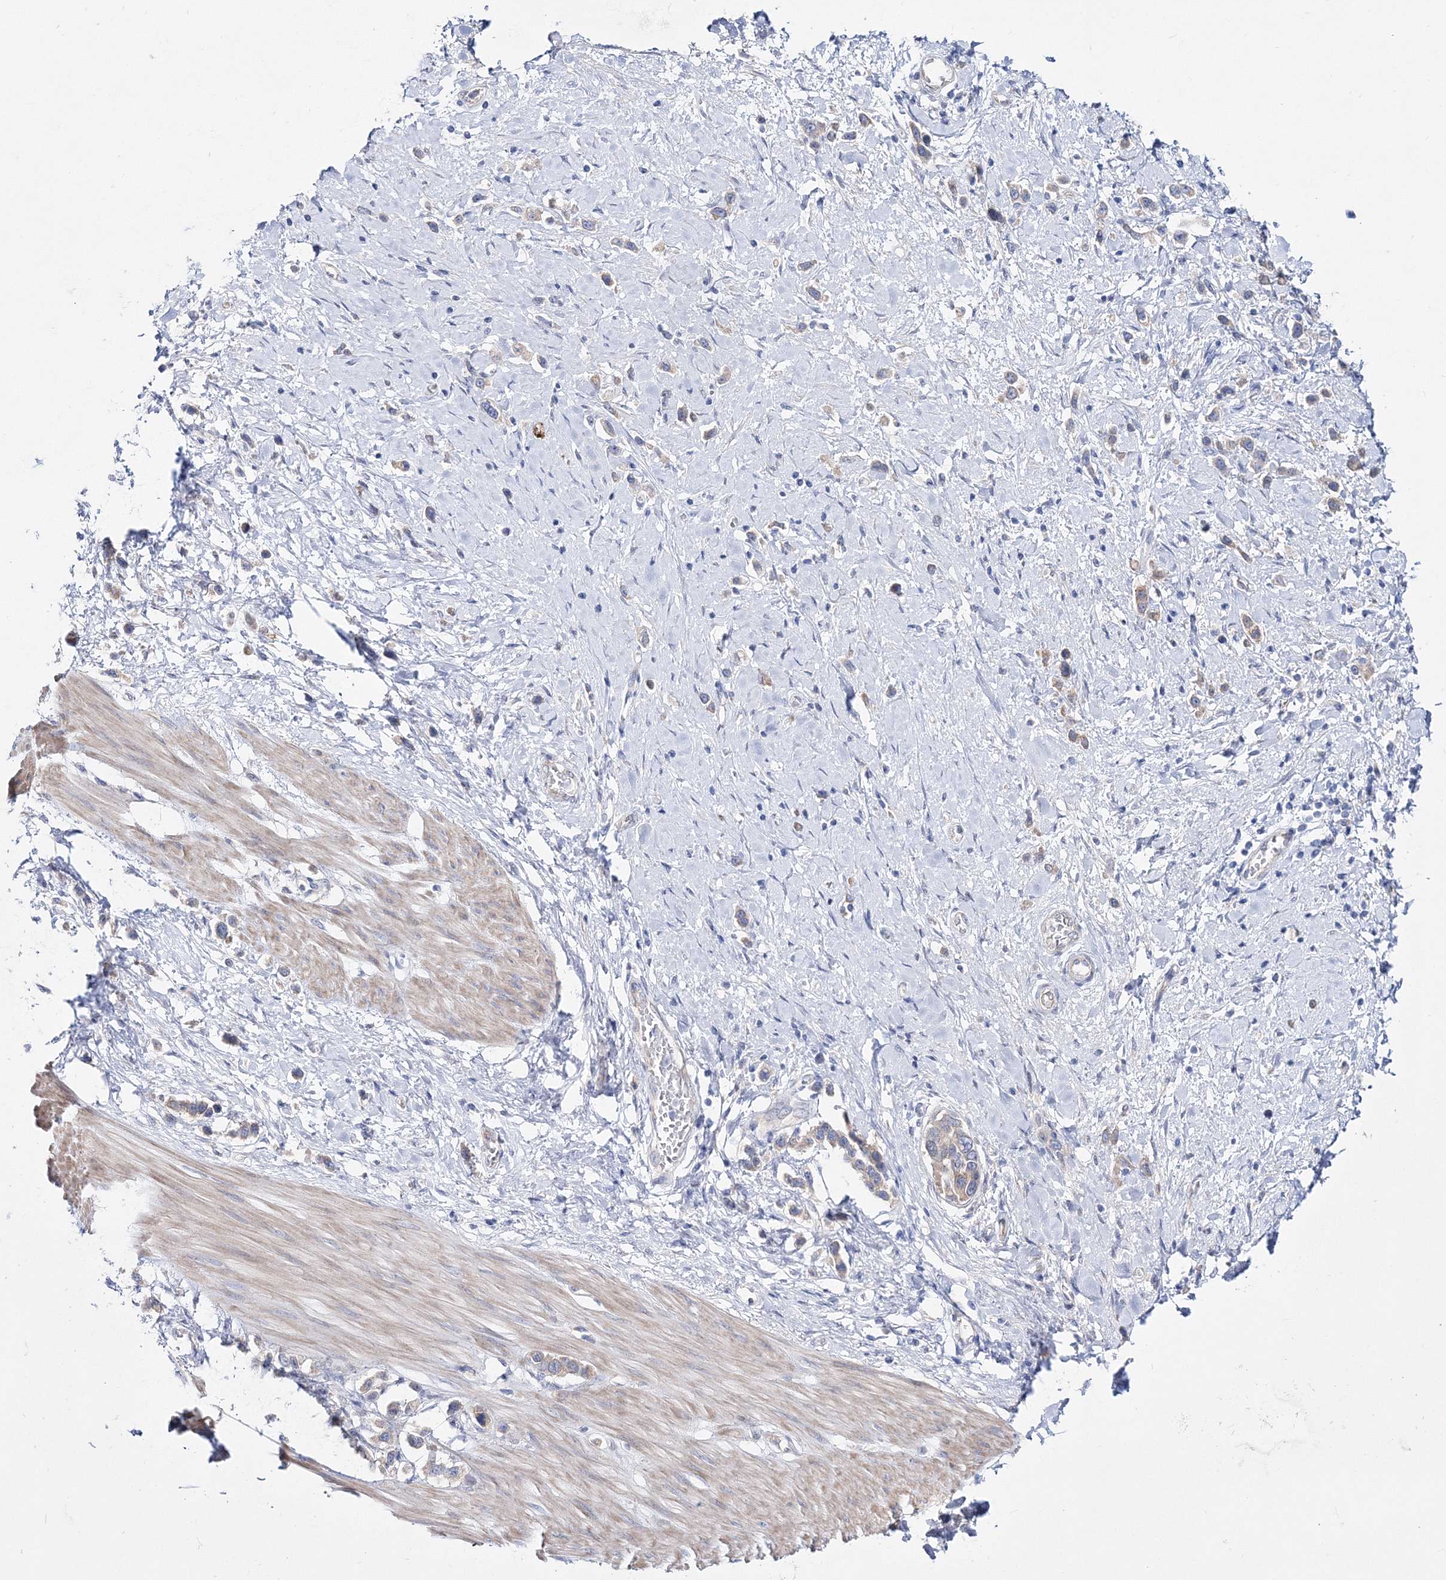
{"staining": {"intensity": "negative", "quantity": "none", "location": "none"}, "tissue": "stomach cancer", "cell_type": "Tumor cells", "image_type": "cancer", "snomed": [{"axis": "morphology", "description": "Adenocarcinoma, NOS"}, {"axis": "topography", "description": "Stomach"}], "caption": "The micrograph exhibits no staining of tumor cells in stomach cancer (adenocarcinoma).", "gene": "ARHGAP32", "patient": {"sex": "female", "age": 65}}